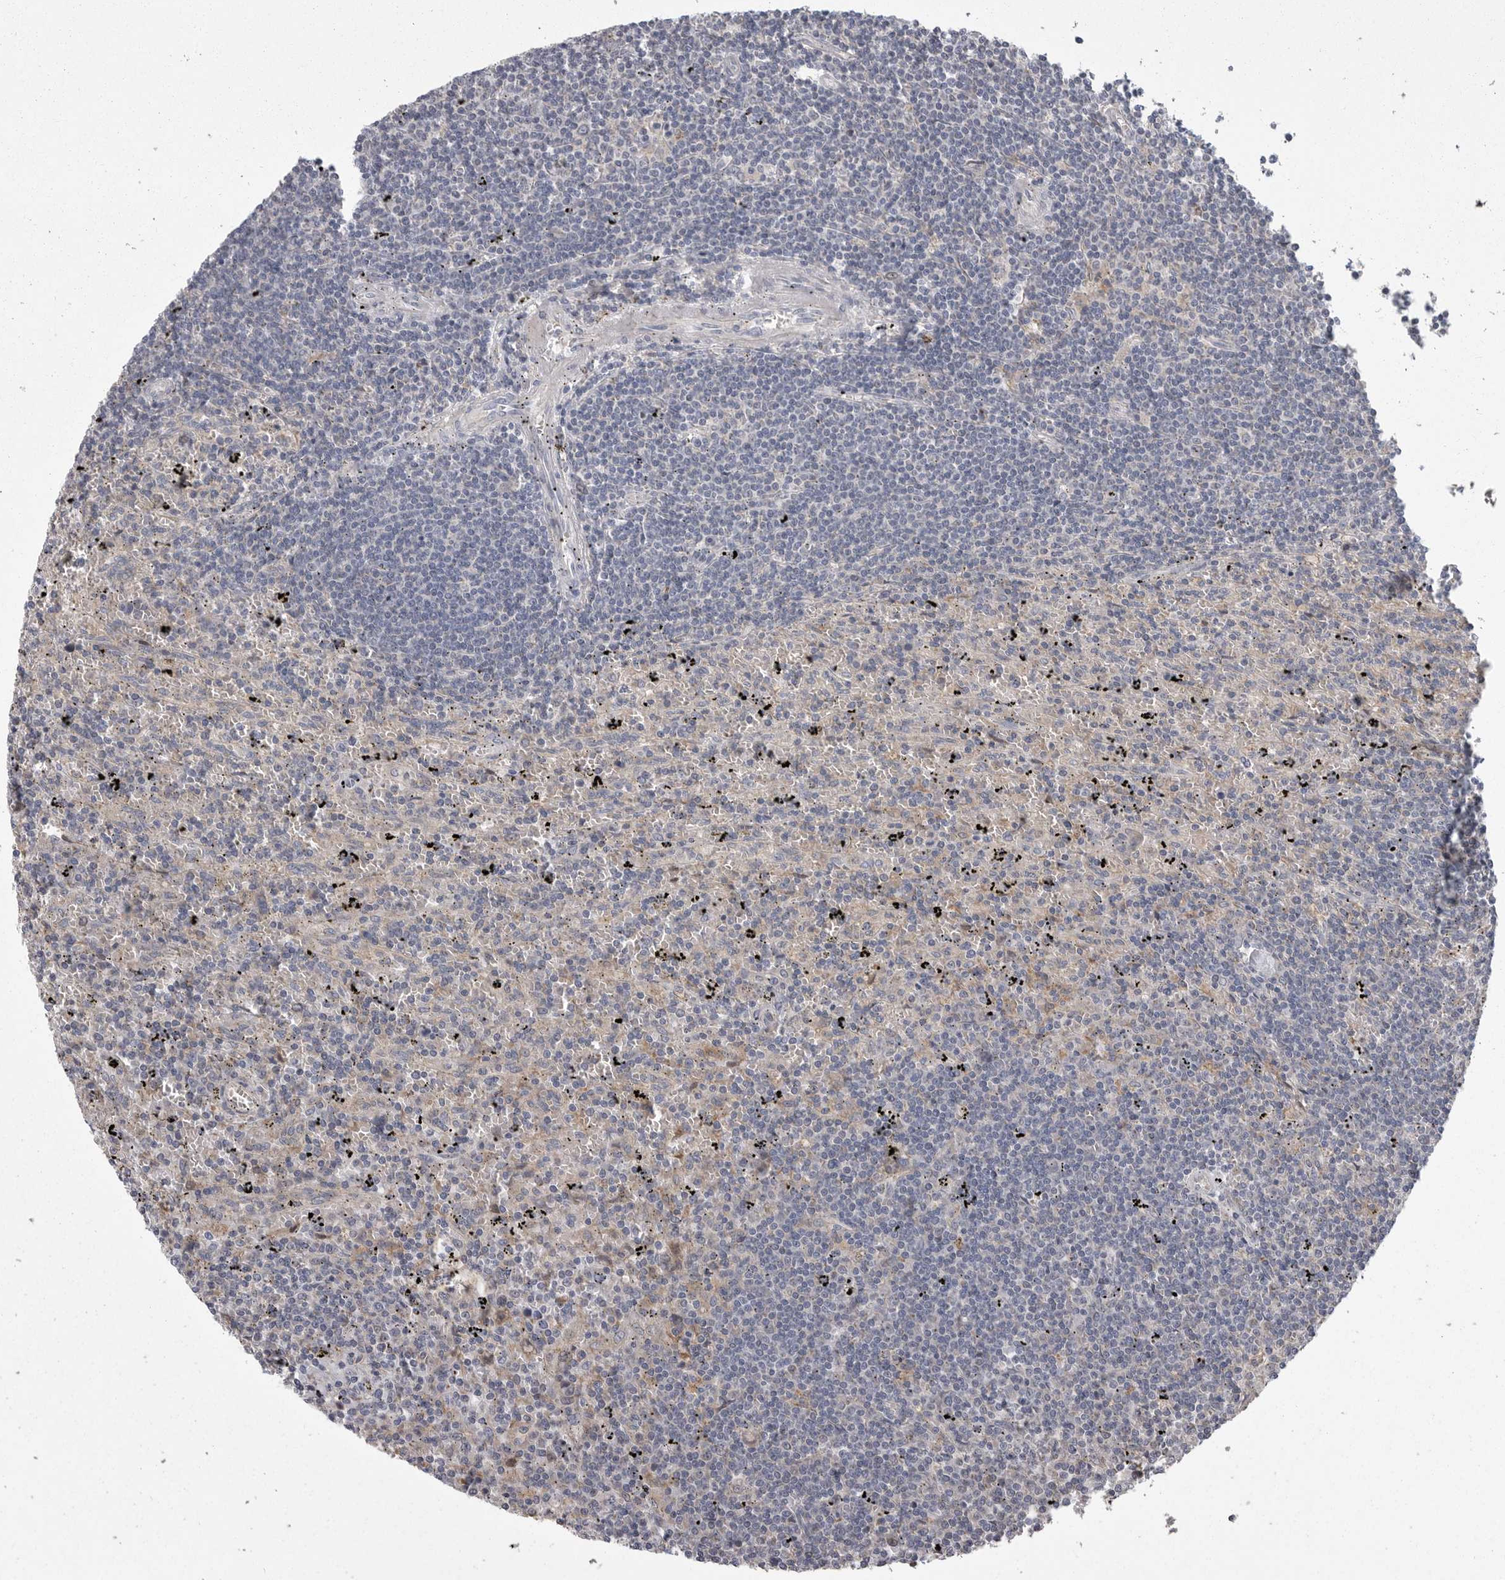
{"staining": {"intensity": "negative", "quantity": "none", "location": "none"}, "tissue": "lymphoma", "cell_type": "Tumor cells", "image_type": "cancer", "snomed": [{"axis": "morphology", "description": "Malignant lymphoma, non-Hodgkin's type, Low grade"}, {"axis": "topography", "description": "Spleen"}], "caption": "IHC of low-grade malignant lymphoma, non-Hodgkin's type exhibits no staining in tumor cells.", "gene": "CRP", "patient": {"sex": "male", "age": 76}}